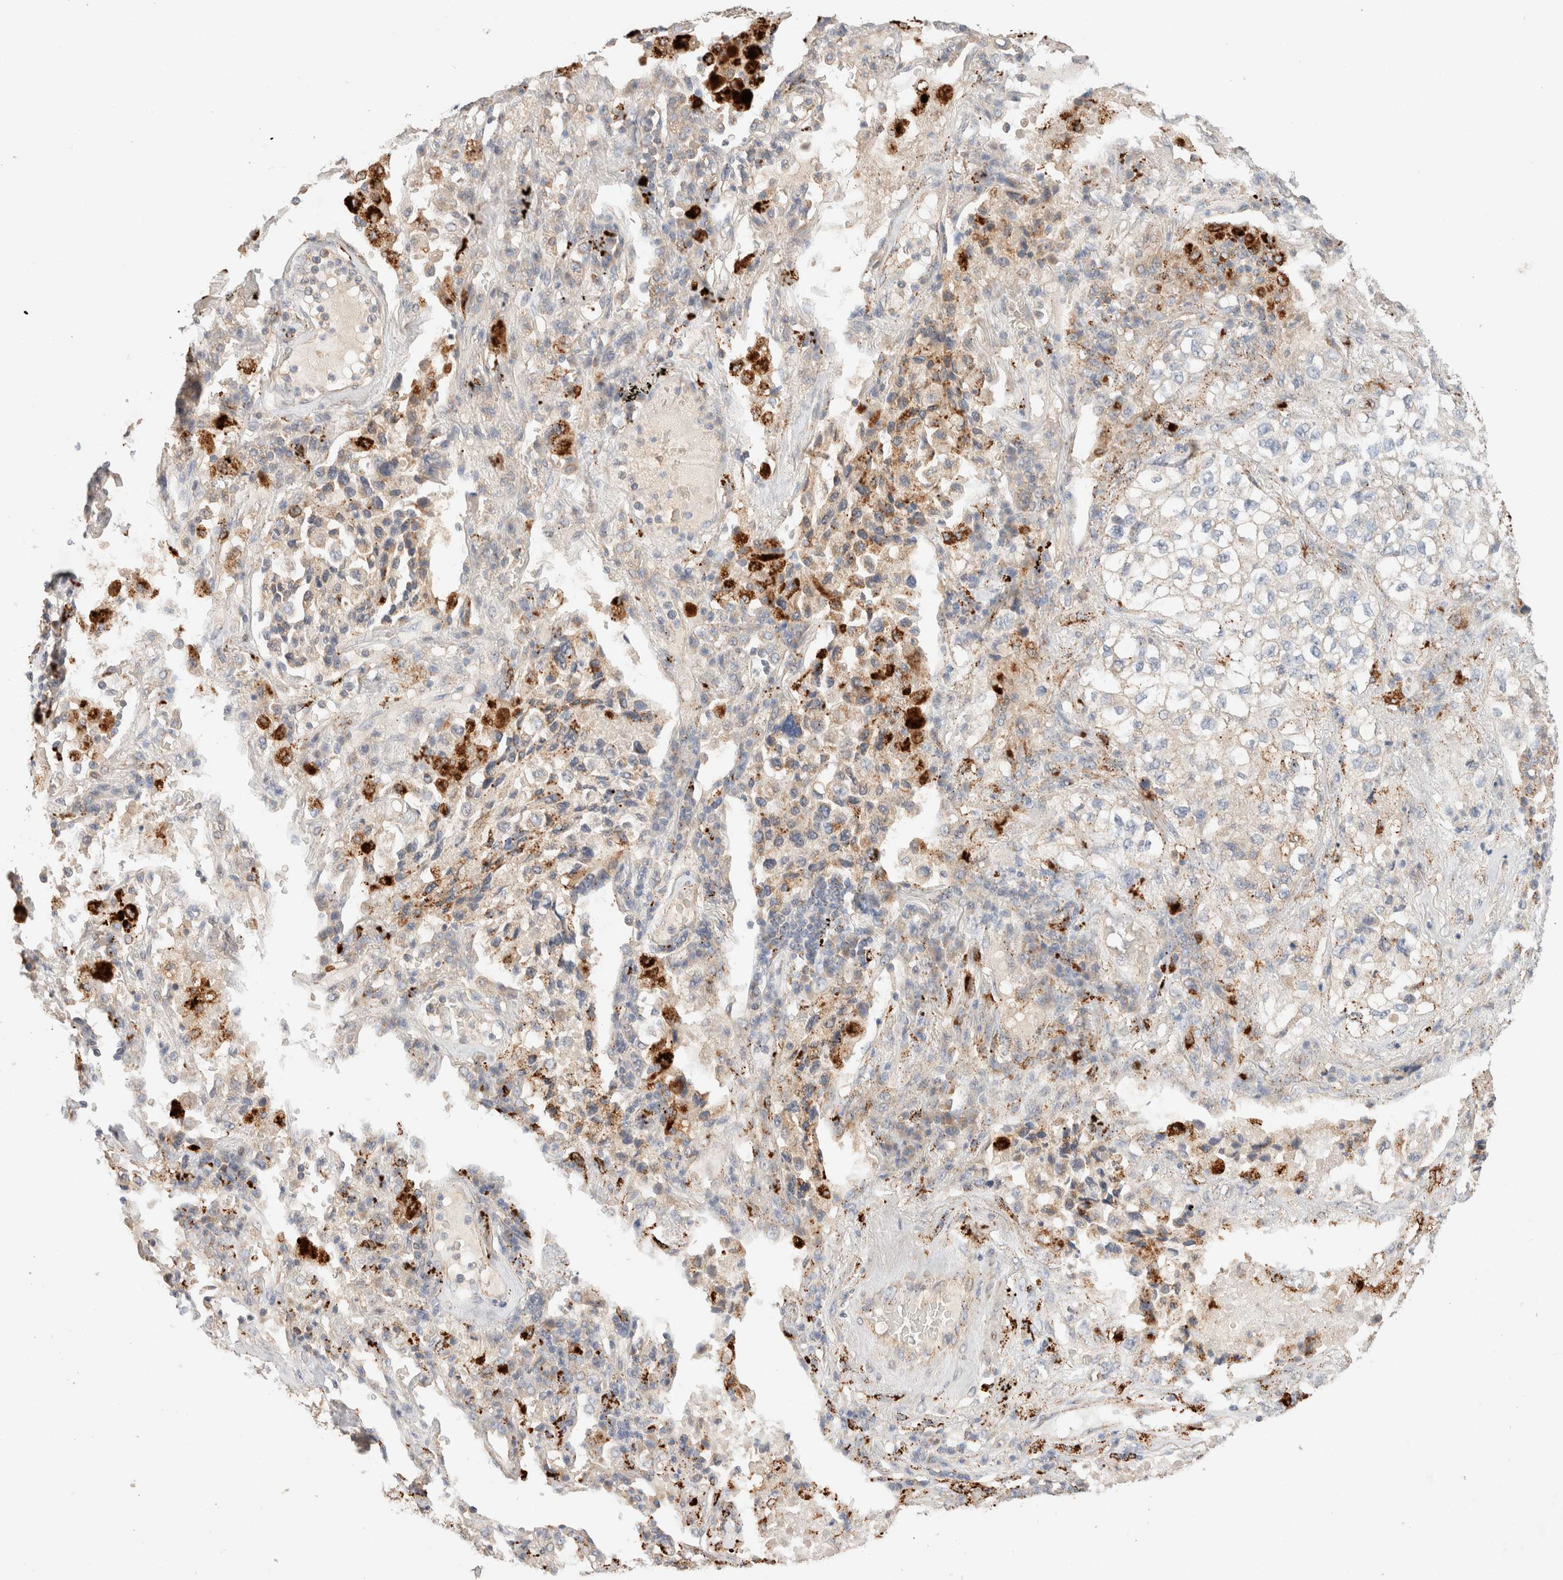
{"staining": {"intensity": "weak", "quantity": "<25%", "location": "cytoplasmic/membranous"}, "tissue": "lung cancer", "cell_type": "Tumor cells", "image_type": "cancer", "snomed": [{"axis": "morphology", "description": "Adenocarcinoma, NOS"}, {"axis": "topography", "description": "Lung"}], "caption": "DAB immunohistochemical staining of adenocarcinoma (lung) demonstrates no significant positivity in tumor cells.", "gene": "RABEPK", "patient": {"sex": "male", "age": 63}}